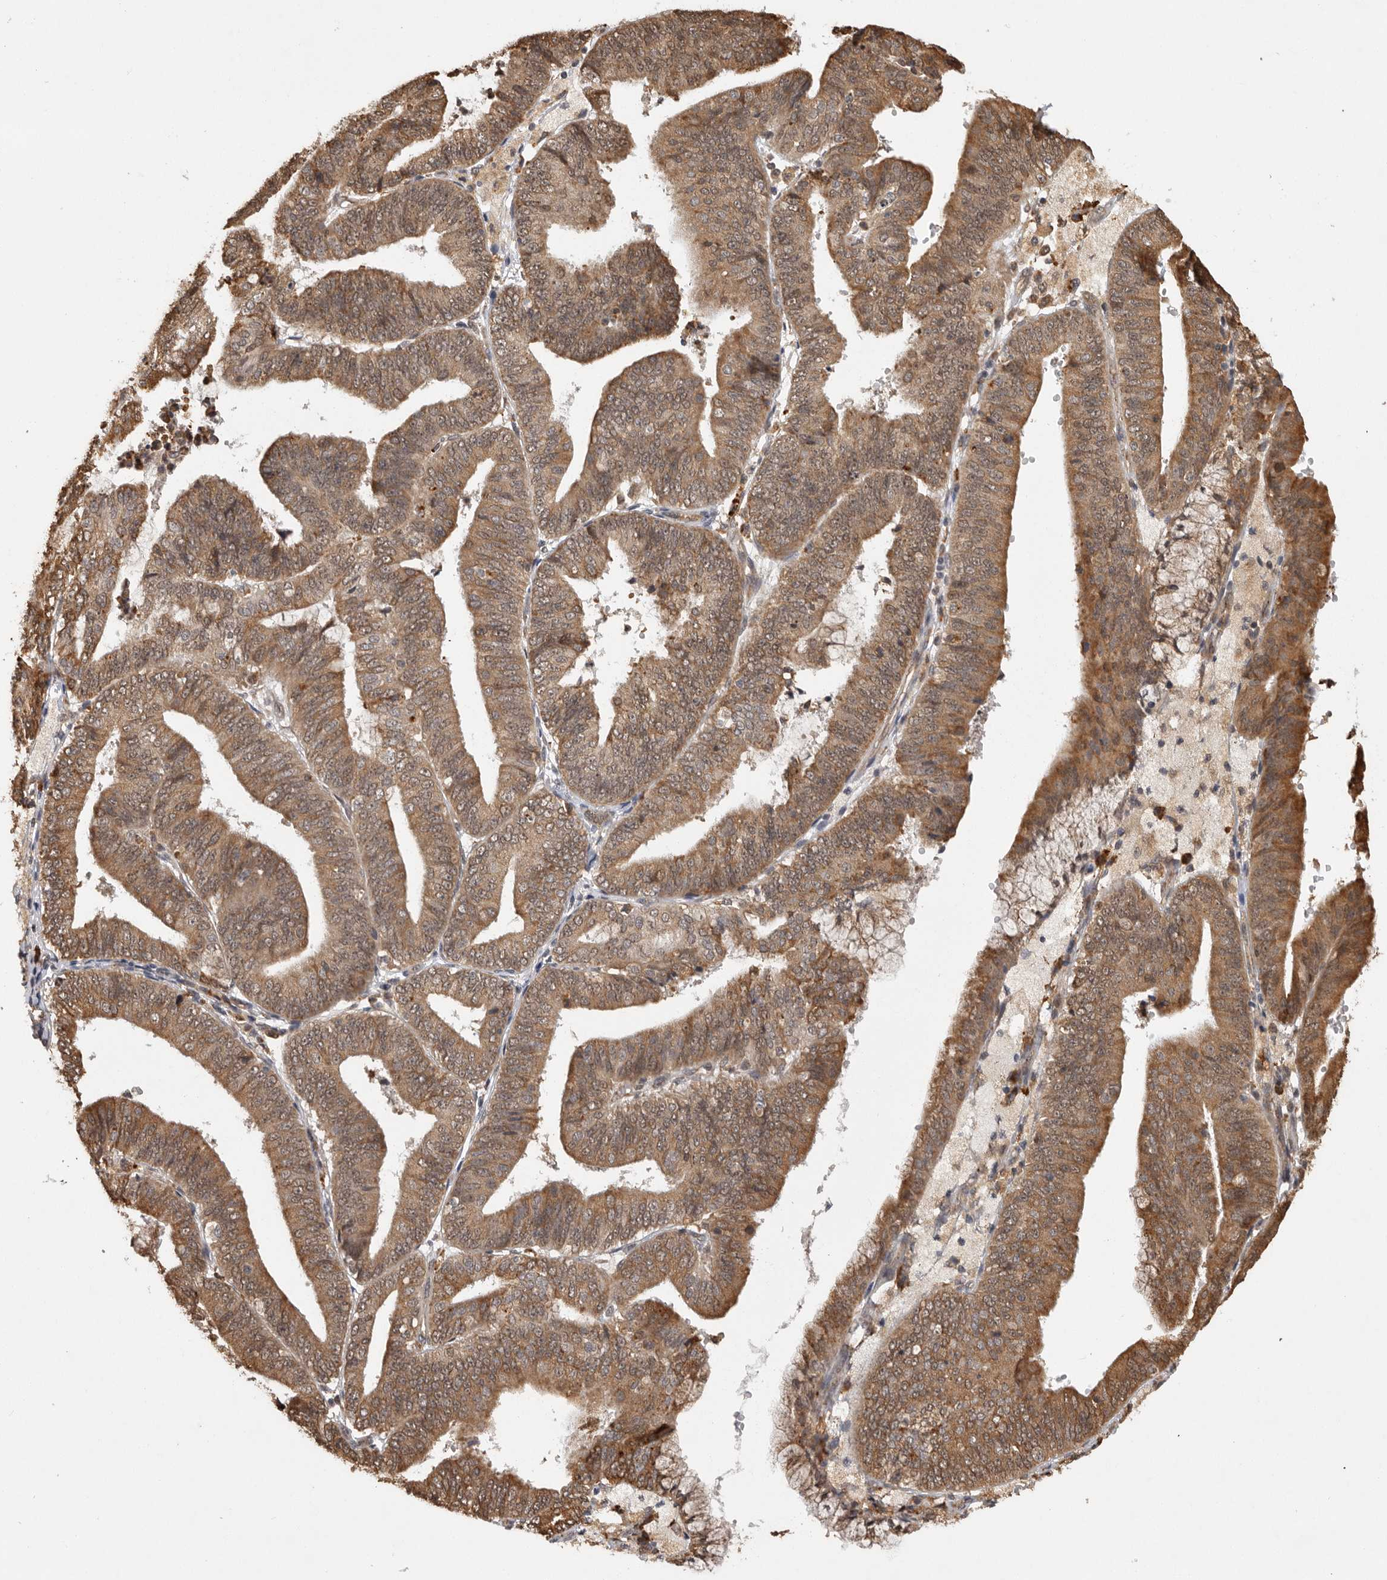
{"staining": {"intensity": "moderate", "quantity": ">75%", "location": "cytoplasmic/membranous"}, "tissue": "endometrial cancer", "cell_type": "Tumor cells", "image_type": "cancer", "snomed": [{"axis": "morphology", "description": "Adenocarcinoma, NOS"}, {"axis": "topography", "description": "Endometrium"}], "caption": "This micrograph shows immunohistochemistry (IHC) staining of human endometrial cancer (adenocarcinoma), with medium moderate cytoplasmic/membranous expression in approximately >75% of tumor cells.", "gene": "ZNF83", "patient": {"sex": "female", "age": 63}}